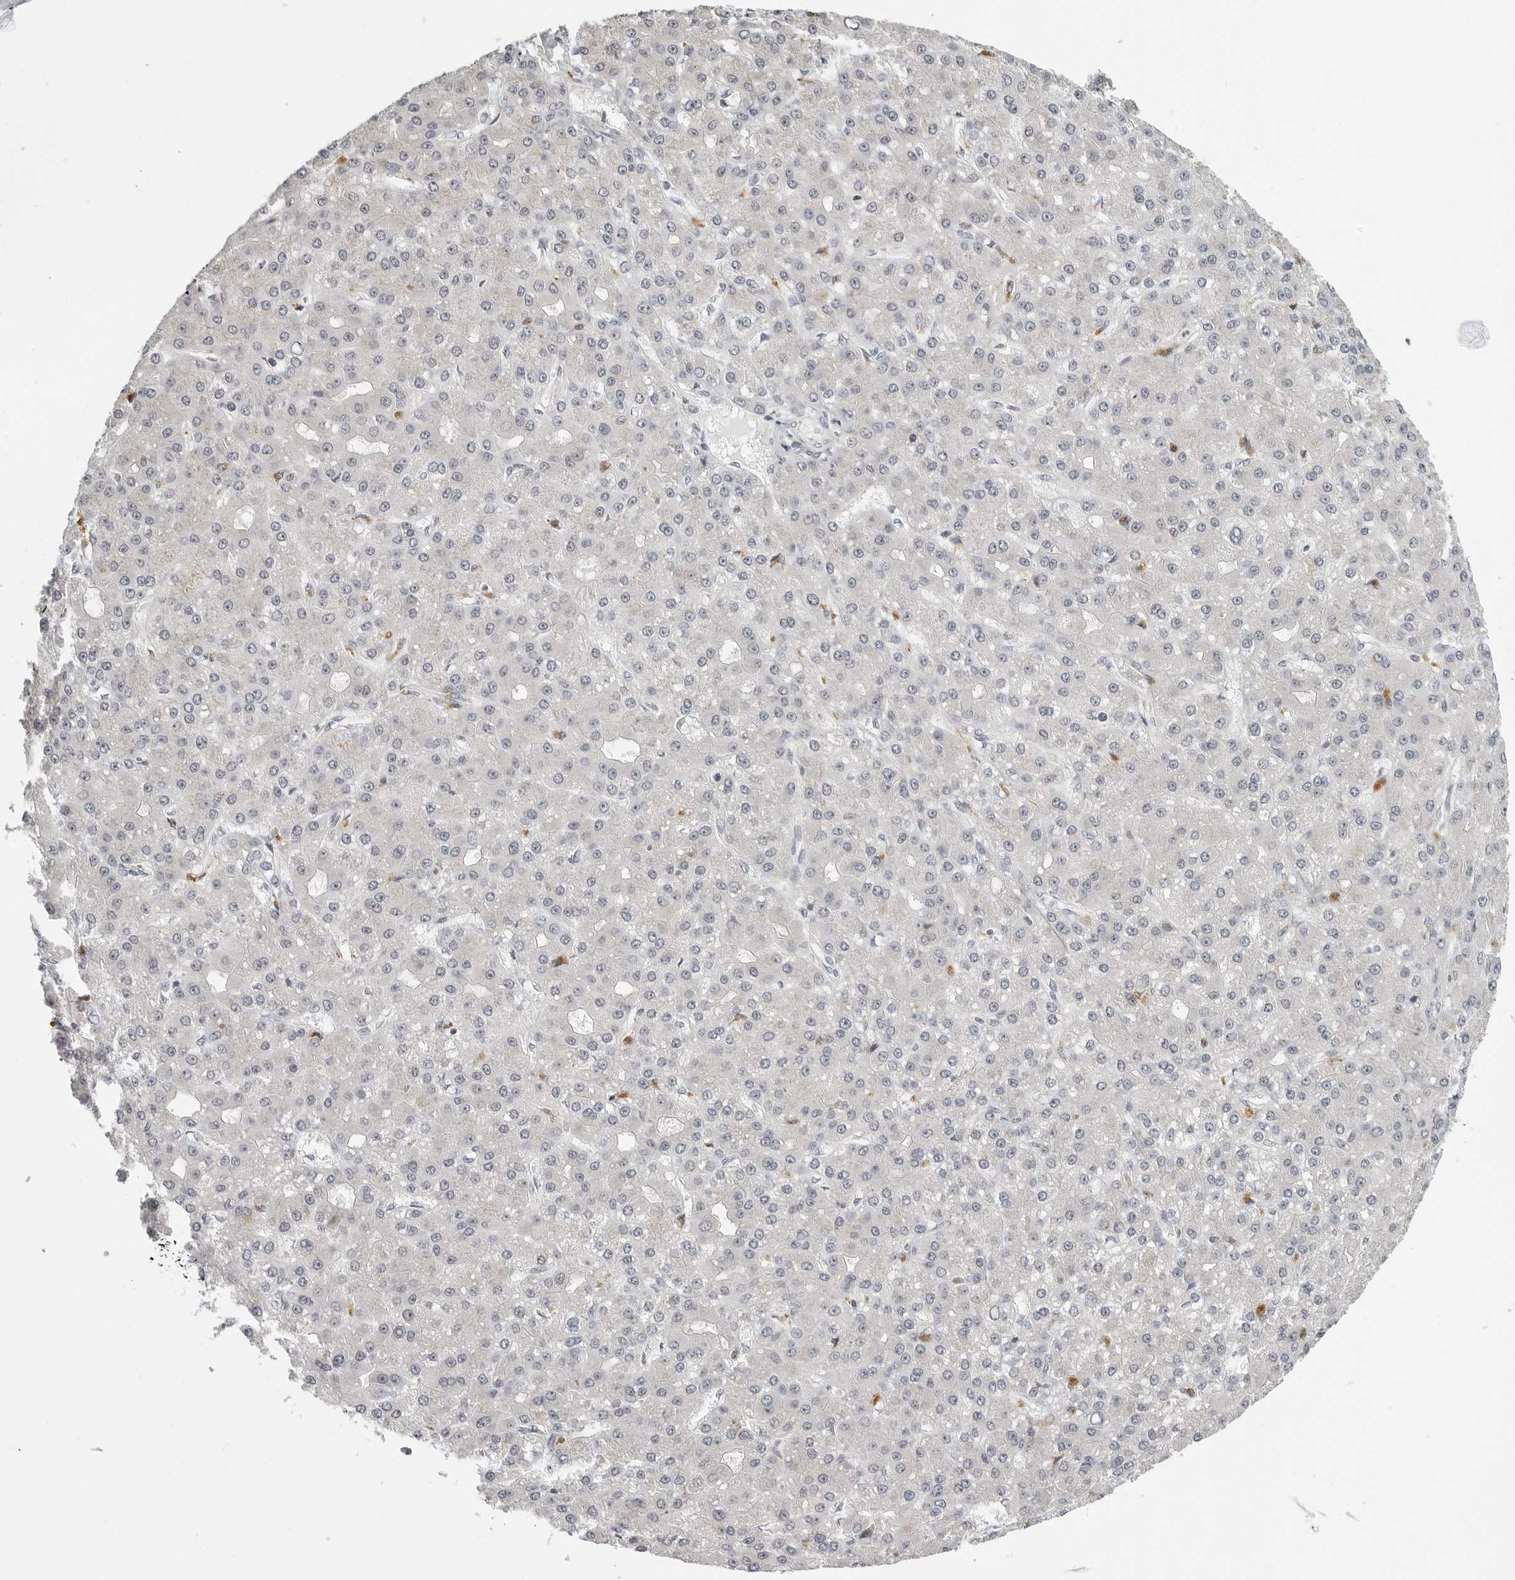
{"staining": {"intensity": "negative", "quantity": "none", "location": "none"}, "tissue": "liver cancer", "cell_type": "Tumor cells", "image_type": "cancer", "snomed": [{"axis": "morphology", "description": "Carcinoma, Hepatocellular, NOS"}, {"axis": "topography", "description": "Liver"}], "caption": "This is an IHC micrograph of hepatocellular carcinoma (liver). There is no positivity in tumor cells.", "gene": "ADAMTS5", "patient": {"sex": "male", "age": 67}}